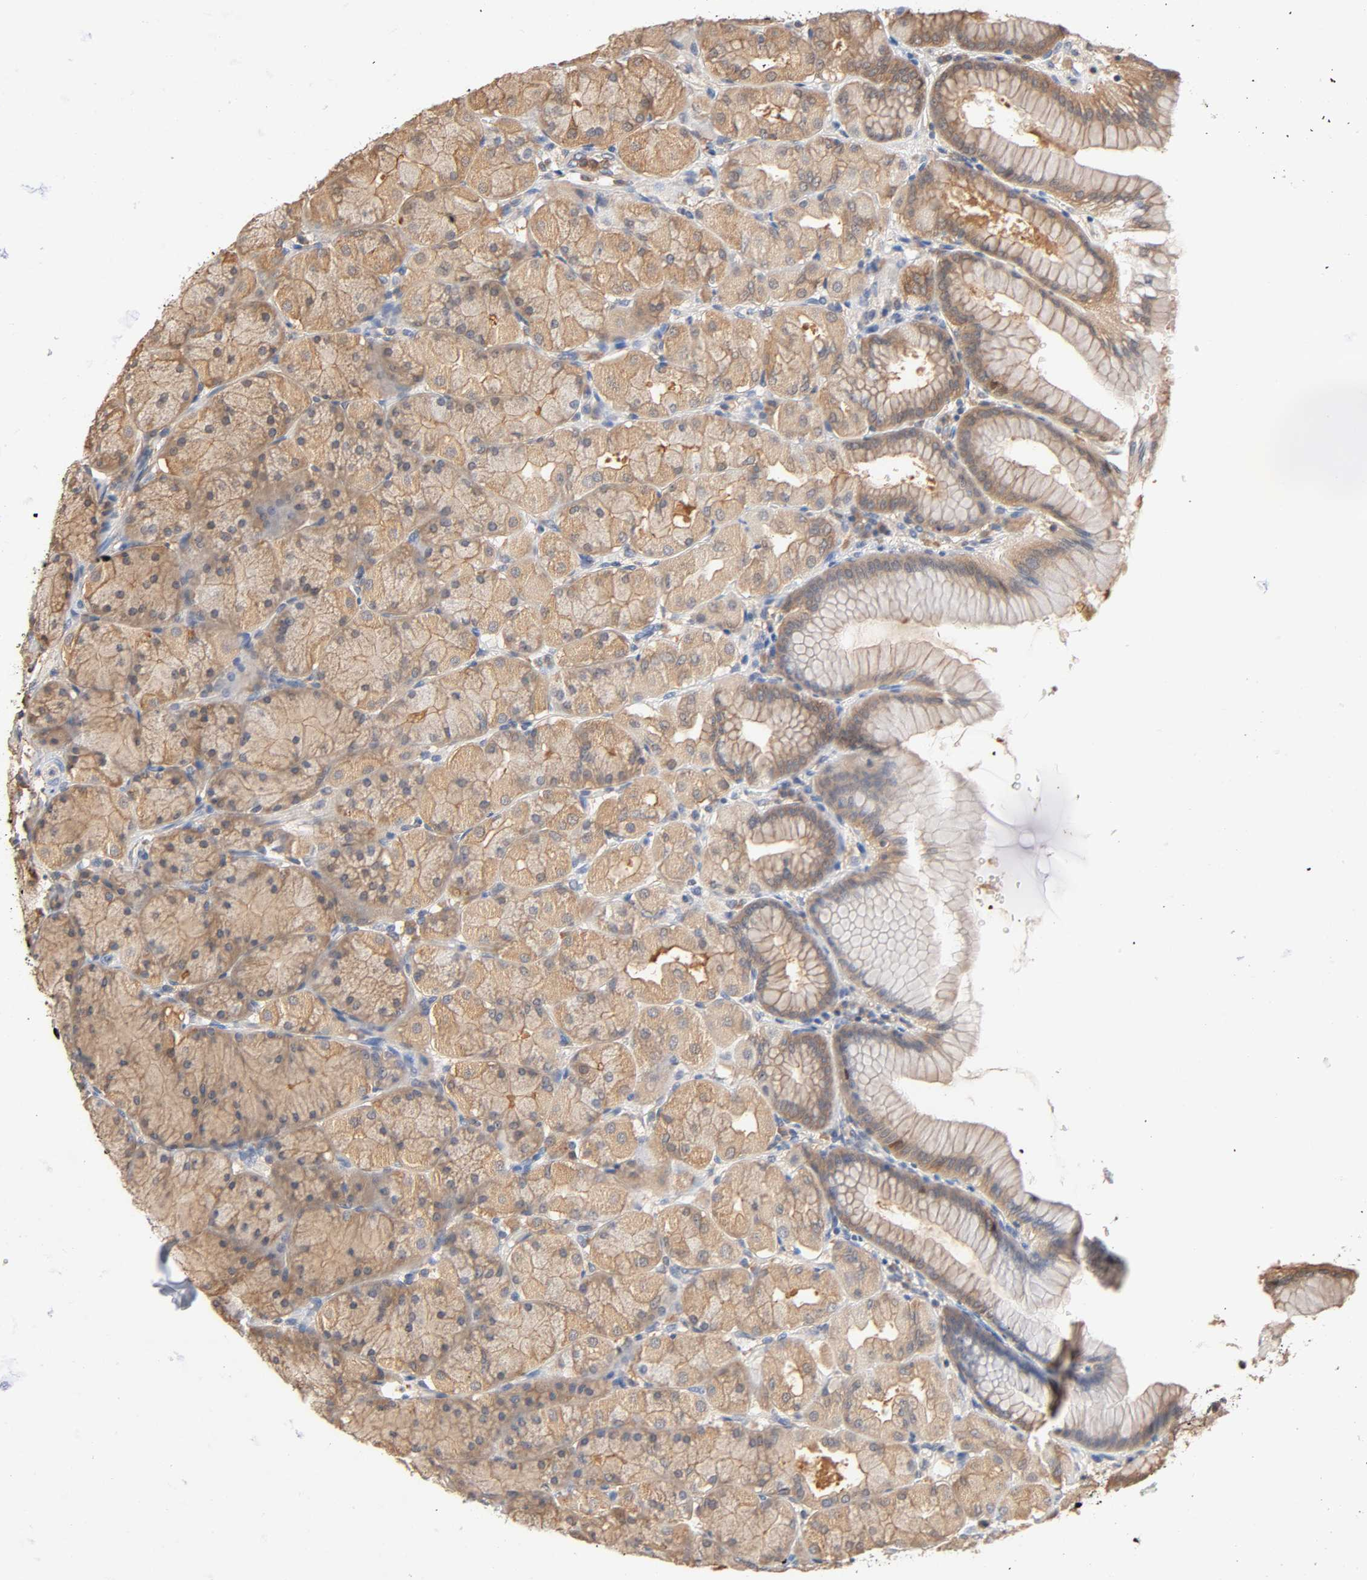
{"staining": {"intensity": "moderate", "quantity": ">75%", "location": "cytoplasmic/membranous"}, "tissue": "stomach", "cell_type": "Glandular cells", "image_type": "normal", "snomed": [{"axis": "morphology", "description": "Normal tissue, NOS"}, {"axis": "topography", "description": "Stomach, upper"}], "caption": "Protein expression analysis of unremarkable human stomach reveals moderate cytoplasmic/membranous positivity in approximately >75% of glandular cells.", "gene": "ALDOA", "patient": {"sex": "female", "age": 56}}